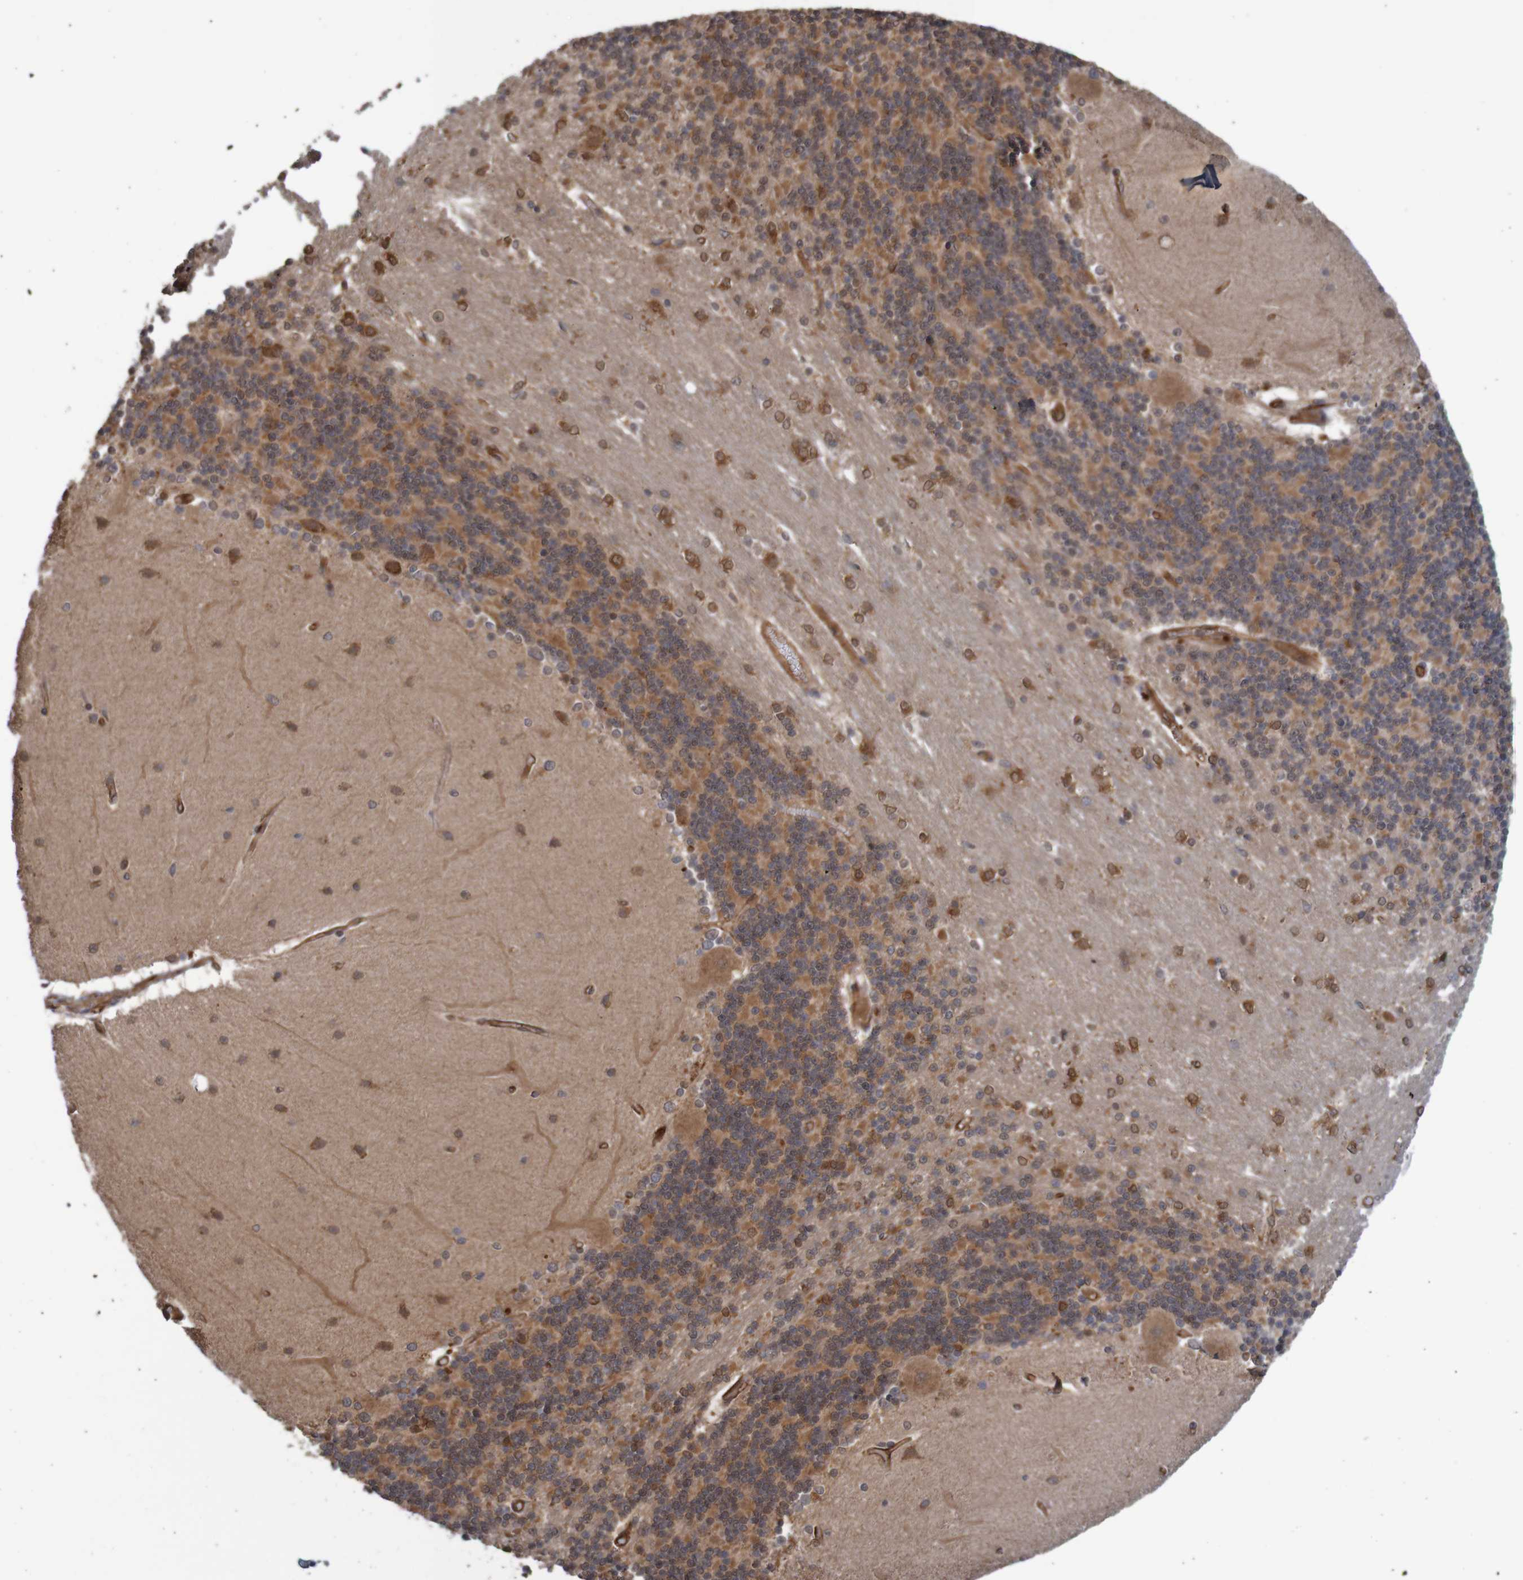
{"staining": {"intensity": "moderate", "quantity": ">75%", "location": "cytoplasmic/membranous"}, "tissue": "cerebellum", "cell_type": "Cells in granular layer", "image_type": "normal", "snomed": [{"axis": "morphology", "description": "Normal tissue, NOS"}, {"axis": "topography", "description": "Cerebellum"}], "caption": "Cerebellum stained with immunohistochemistry reveals moderate cytoplasmic/membranous staining in about >75% of cells in granular layer. (Brightfield microscopy of DAB IHC at high magnification).", "gene": "MRPL52", "patient": {"sex": "female", "age": 54}}